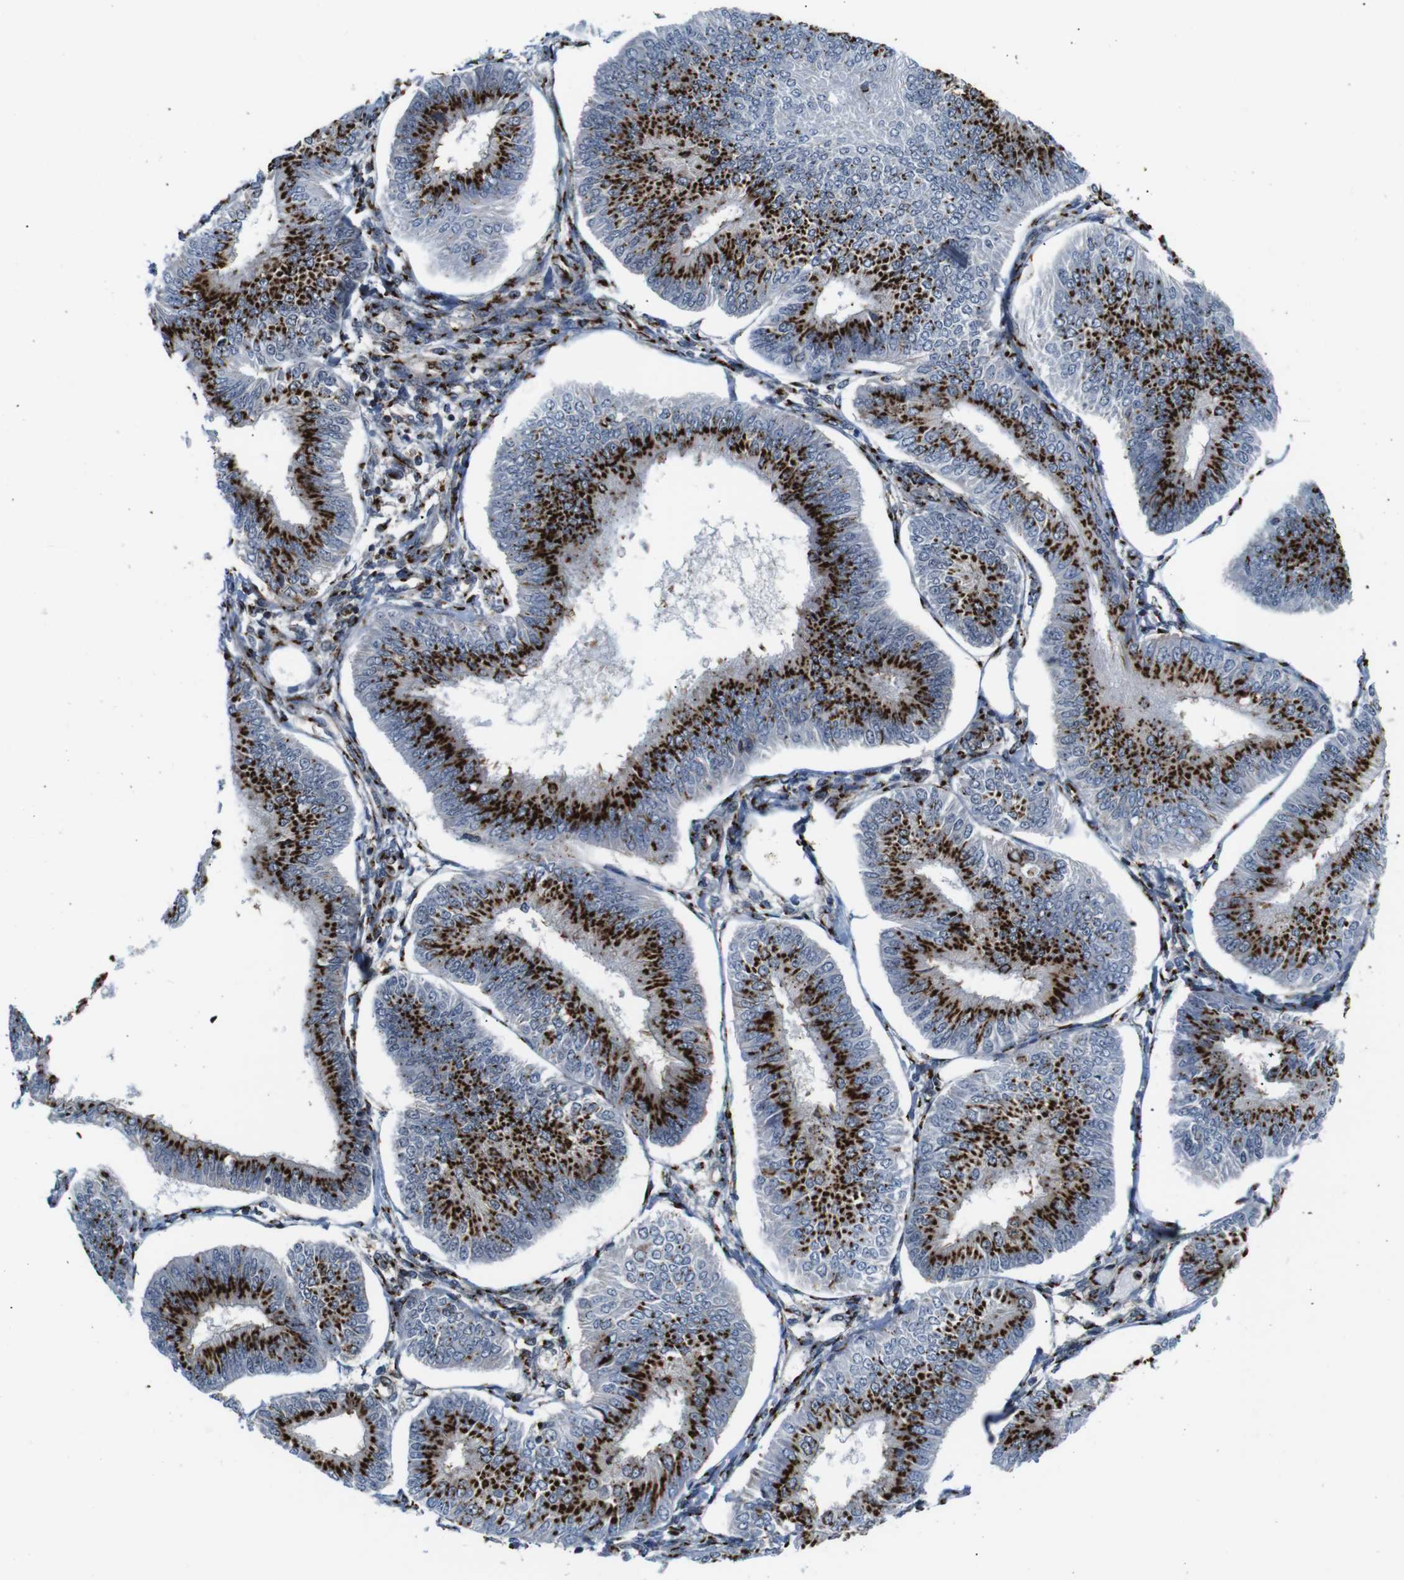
{"staining": {"intensity": "strong", "quantity": ">75%", "location": "cytoplasmic/membranous"}, "tissue": "endometrial cancer", "cell_type": "Tumor cells", "image_type": "cancer", "snomed": [{"axis": "morphology", "description": "Adenocarcinoma, NOS"}, {"axis": "topography", "description": "Endometrium"}], "caption": "Immunohistochemistry (IHC) (DAB) staining of endometrial cancer (adenocarcinoma) shows strong cytoplasmic/membranous protein expression in approximately >75% of tumor cells.", "gene": "TGOLN2", "patient": {"sex": "female", "age": 58}}